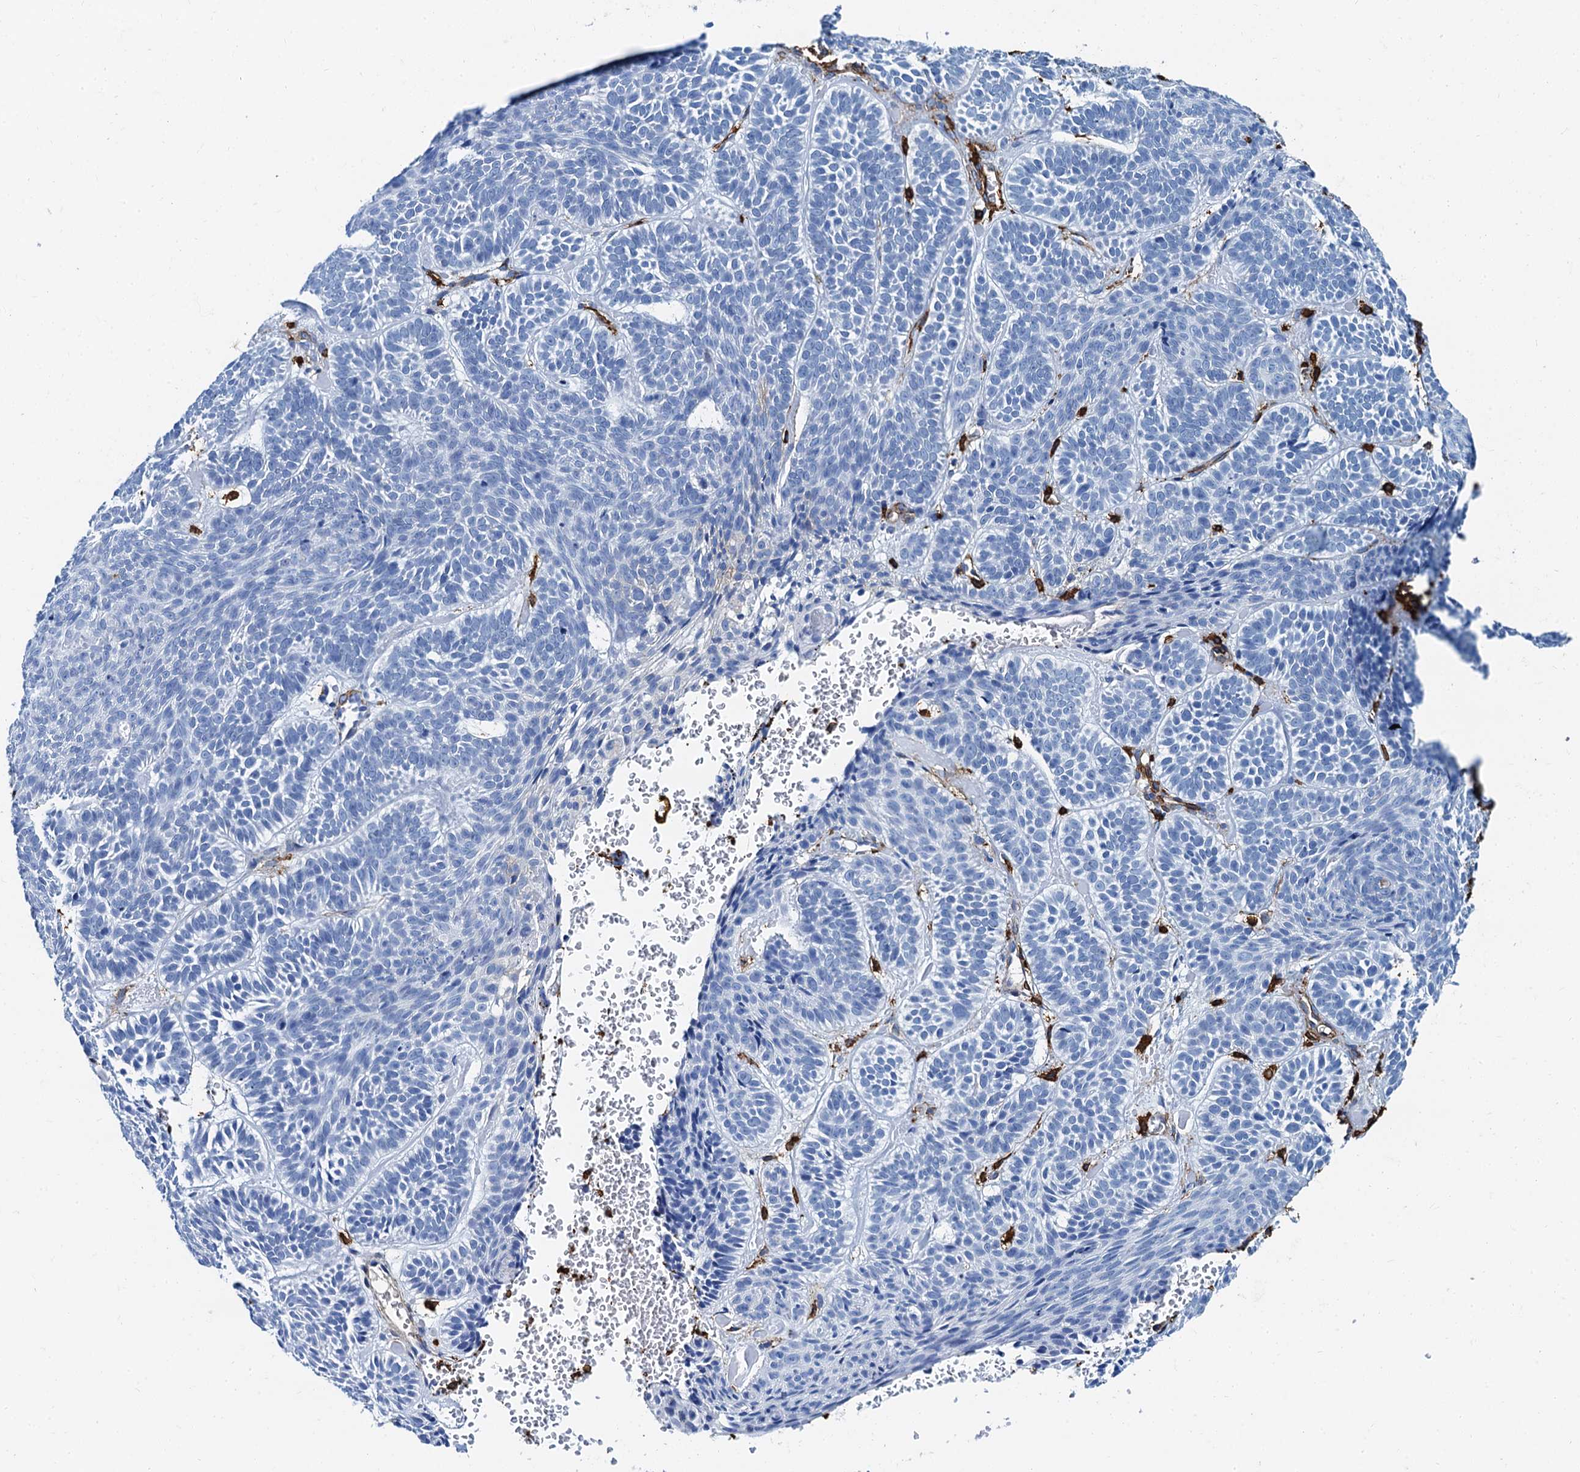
{"staining": {"intensity": "negative", "quantity": "none", "location": "none"}, "tissue": "skin cancer", "cell_type": "Tumor cells", "image_type": "cancer", "snomed": [{"axis": "morphology", "description": "Basal cell carcinoma"}, {"axis": "topography", "description": "Skin"}], "caption": "This is an IHC histopathology image of skin cancer (basal cell carcinoma). There is no staining in tumor cells.", "gene": "CAVIN2", "patient": {"sex": "male", "age": 85}}